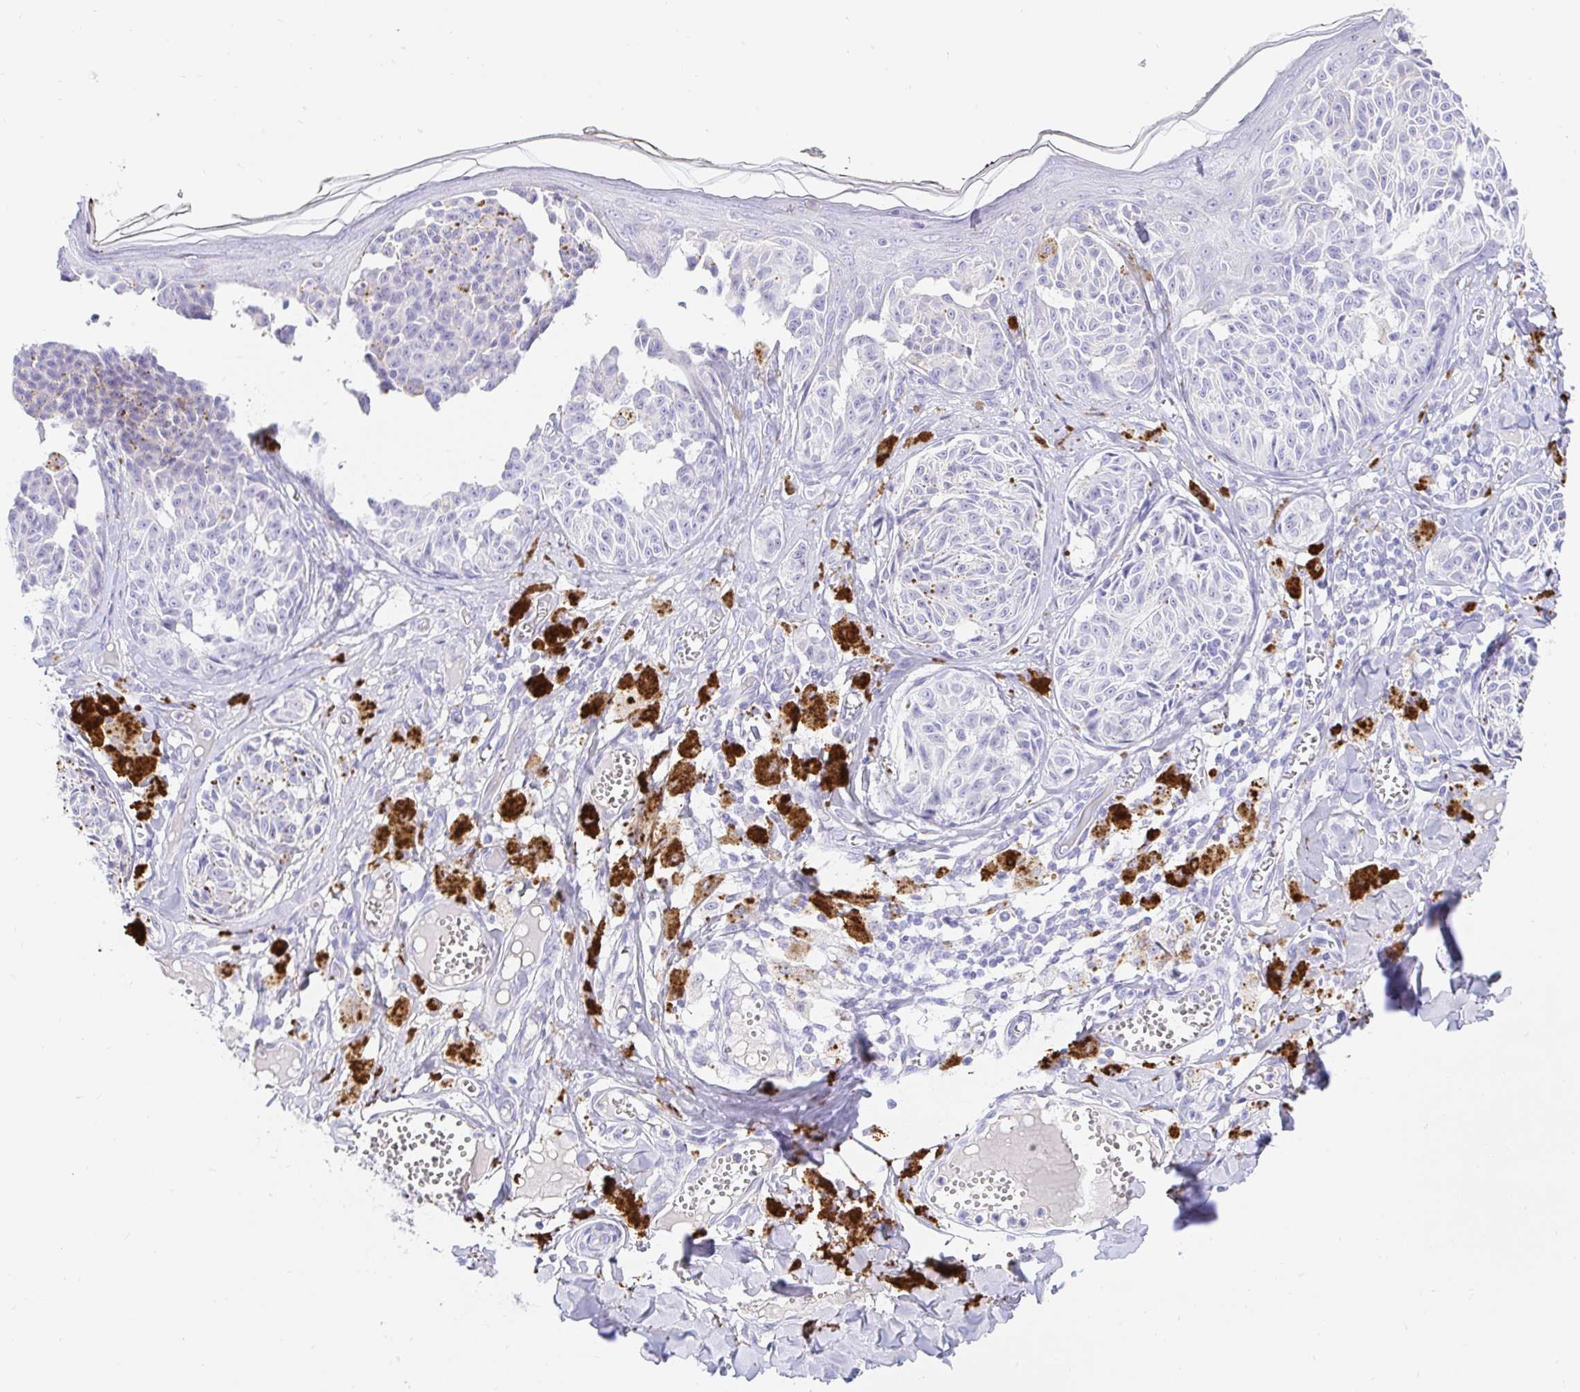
{"staining": {"intensity": "negative", "quantity": "none", "location": "none"}, "tissue": "melanoma", "cell_type": "Tumor cells", "image_type": "cancer", "snomed": [{"axis": "morphology", "description": "Malignant melanoma, NOS"}, {"axis": "topography", "description": "Skin"}], "caption": "Tumor cells are negative for brown protein staining in melanoma.", "gene": "NR2E1", "patient": {"sex": "female", "age": 43}}